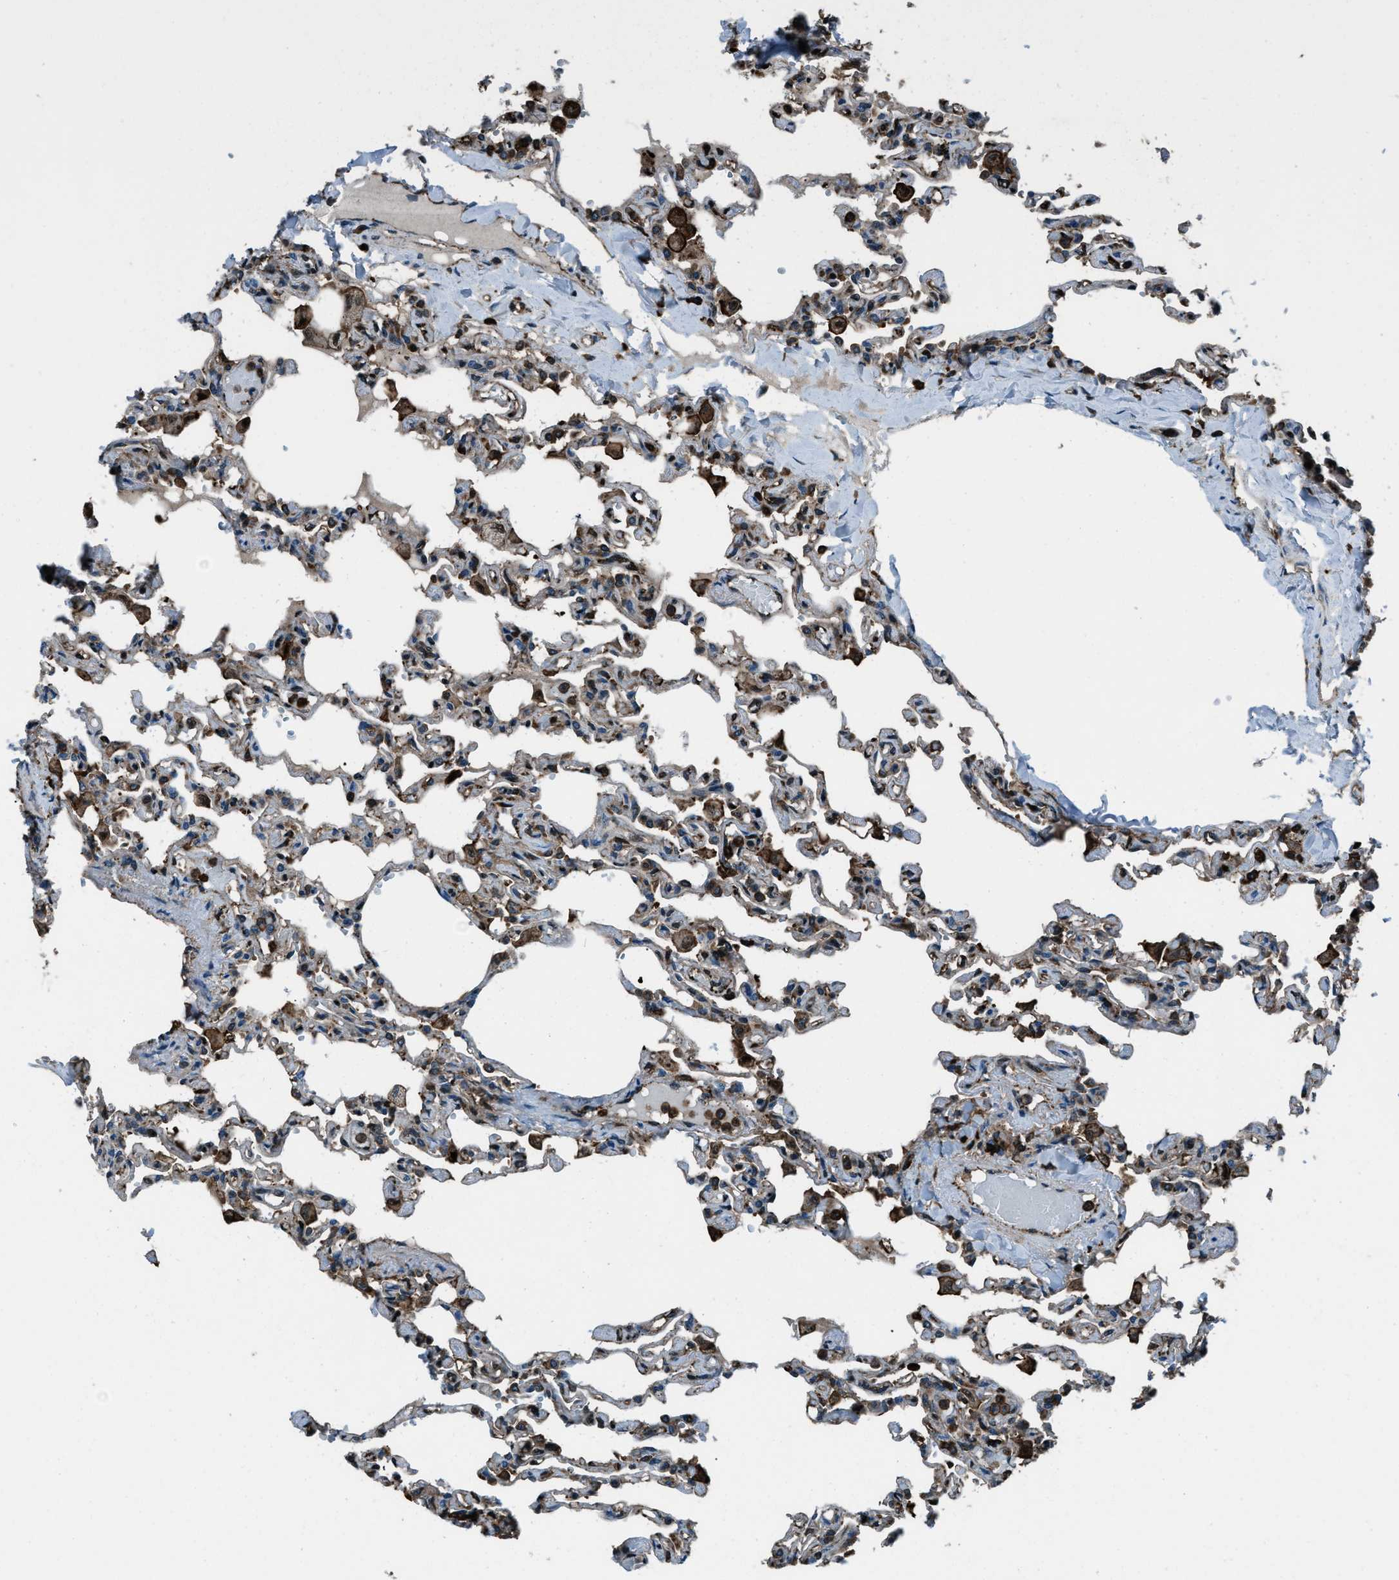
{"staining": {"intensity": "strong", "quantity": "25%-75%", "location": "cytoplasmic/membranous"}, "tissue": "lung", "cell_type": "Alveolar cells", "image_type": "normal", "snomed": [{"axis": "morphology", "description": "Normal tissue, NOS"}, {"axis": "topography", "description": "Lung"}], "caption": "Alveolar cells display high levels of strong cytoplasmic/membranous staining in approximately 25%-75% of cells in unremarkable human lung. The protein is stained brown, and the nuclei are stained in blue (DAB IHC with brightfield microscopy, high magnification).", "gene": "SNX30", "patient": {"sex": "male", "age": 21}}